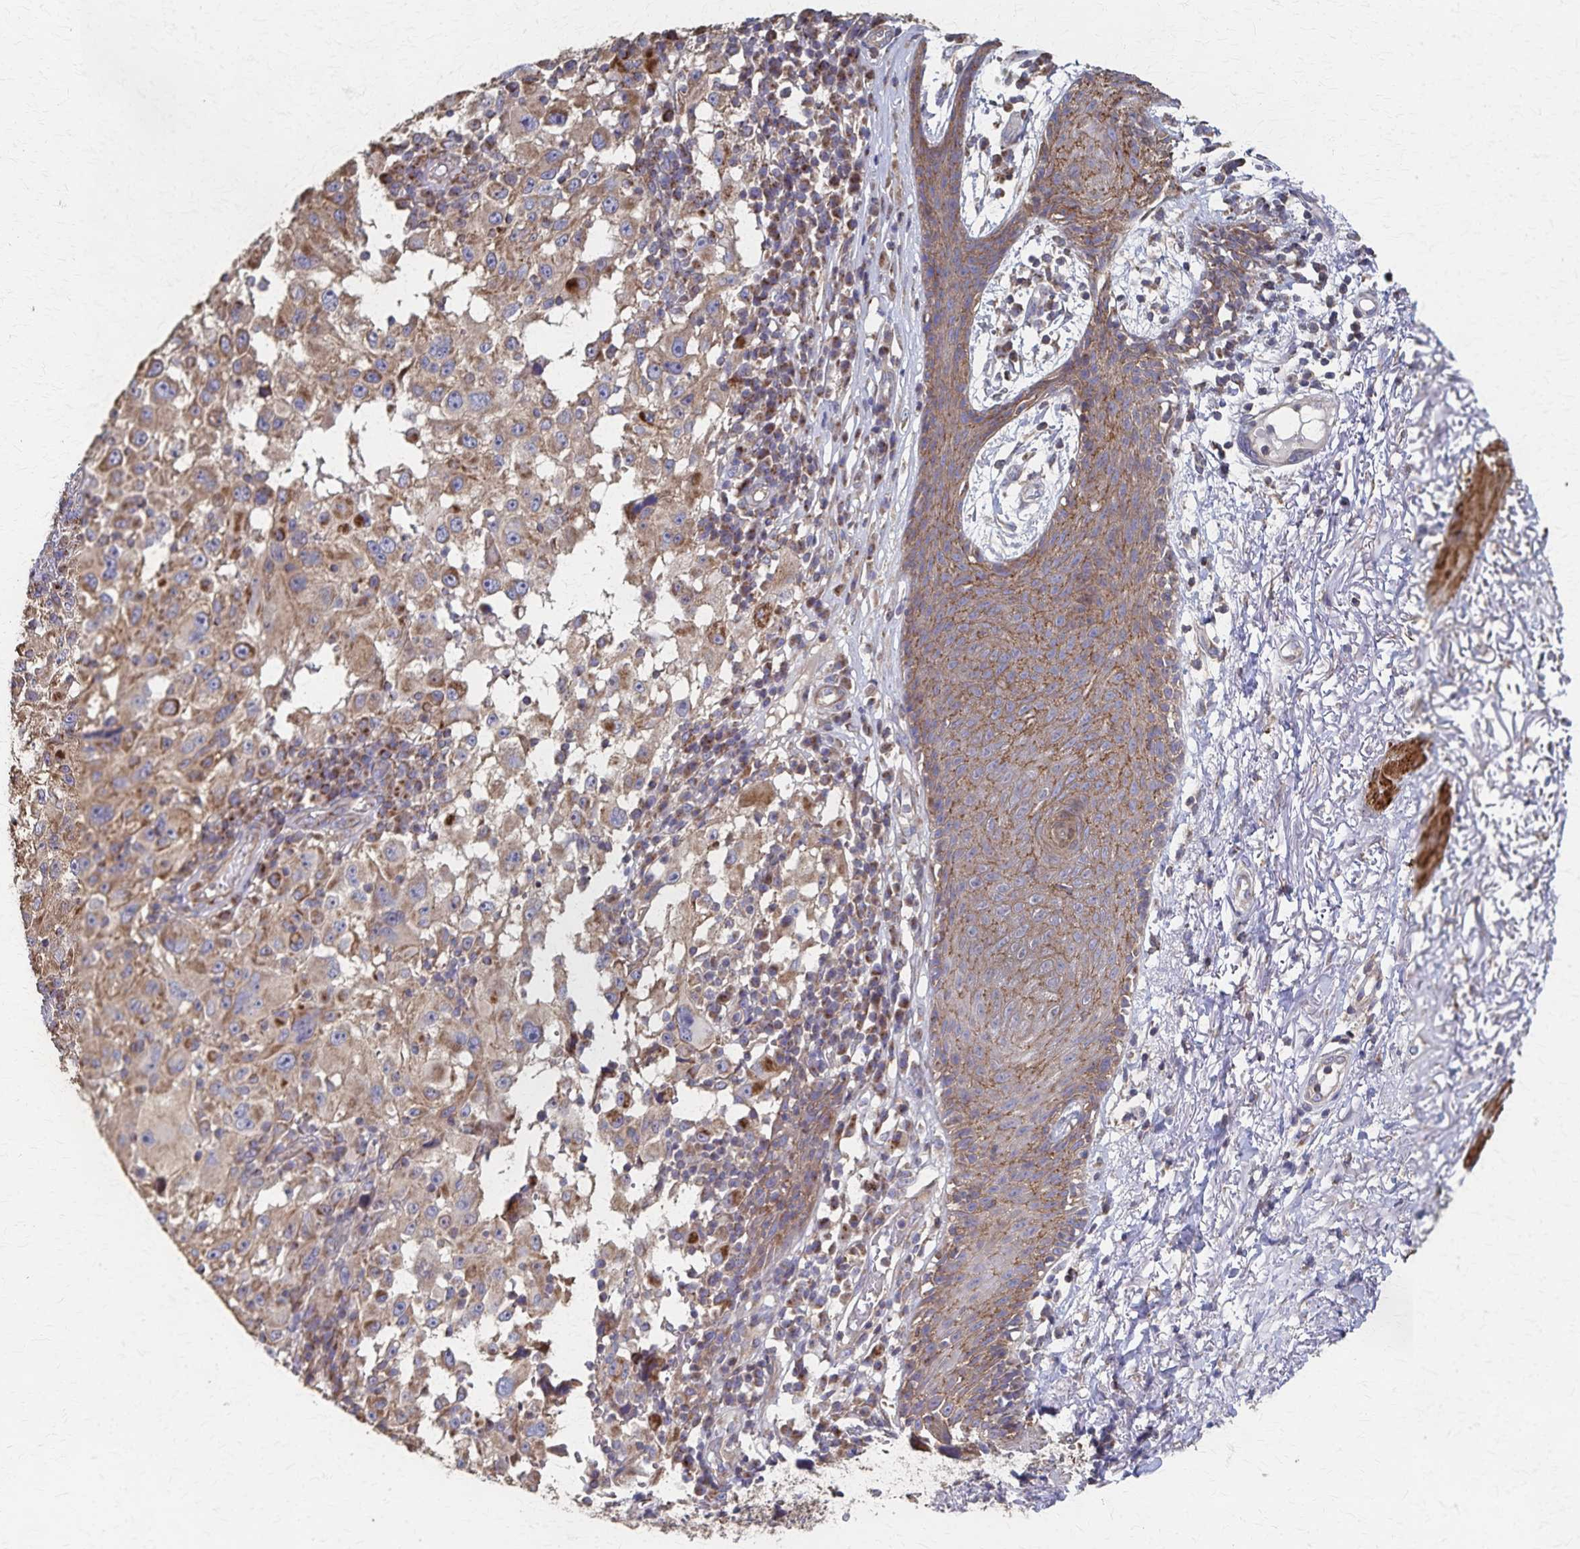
{"staining": {"intensity": "weak", "quantity": ">75%", "location": "cytoplasmic/membranous"}, "tissue": "melanoma", "cell_type": "Tumor cells", "image_type": "cancer", "snomed": [{"axis": "morphology", "description": "Malignant melanoma, NOS"}, {"axis": "topography", "description": "Skin"}], "caption": "Brown immunohistochemical staining in human melanoma shows weak cytoplasmic/membranous expression in about >75% of tumor cells.", "gene": "PGAP2", "patient": {"sex": "female", "age": 71}}